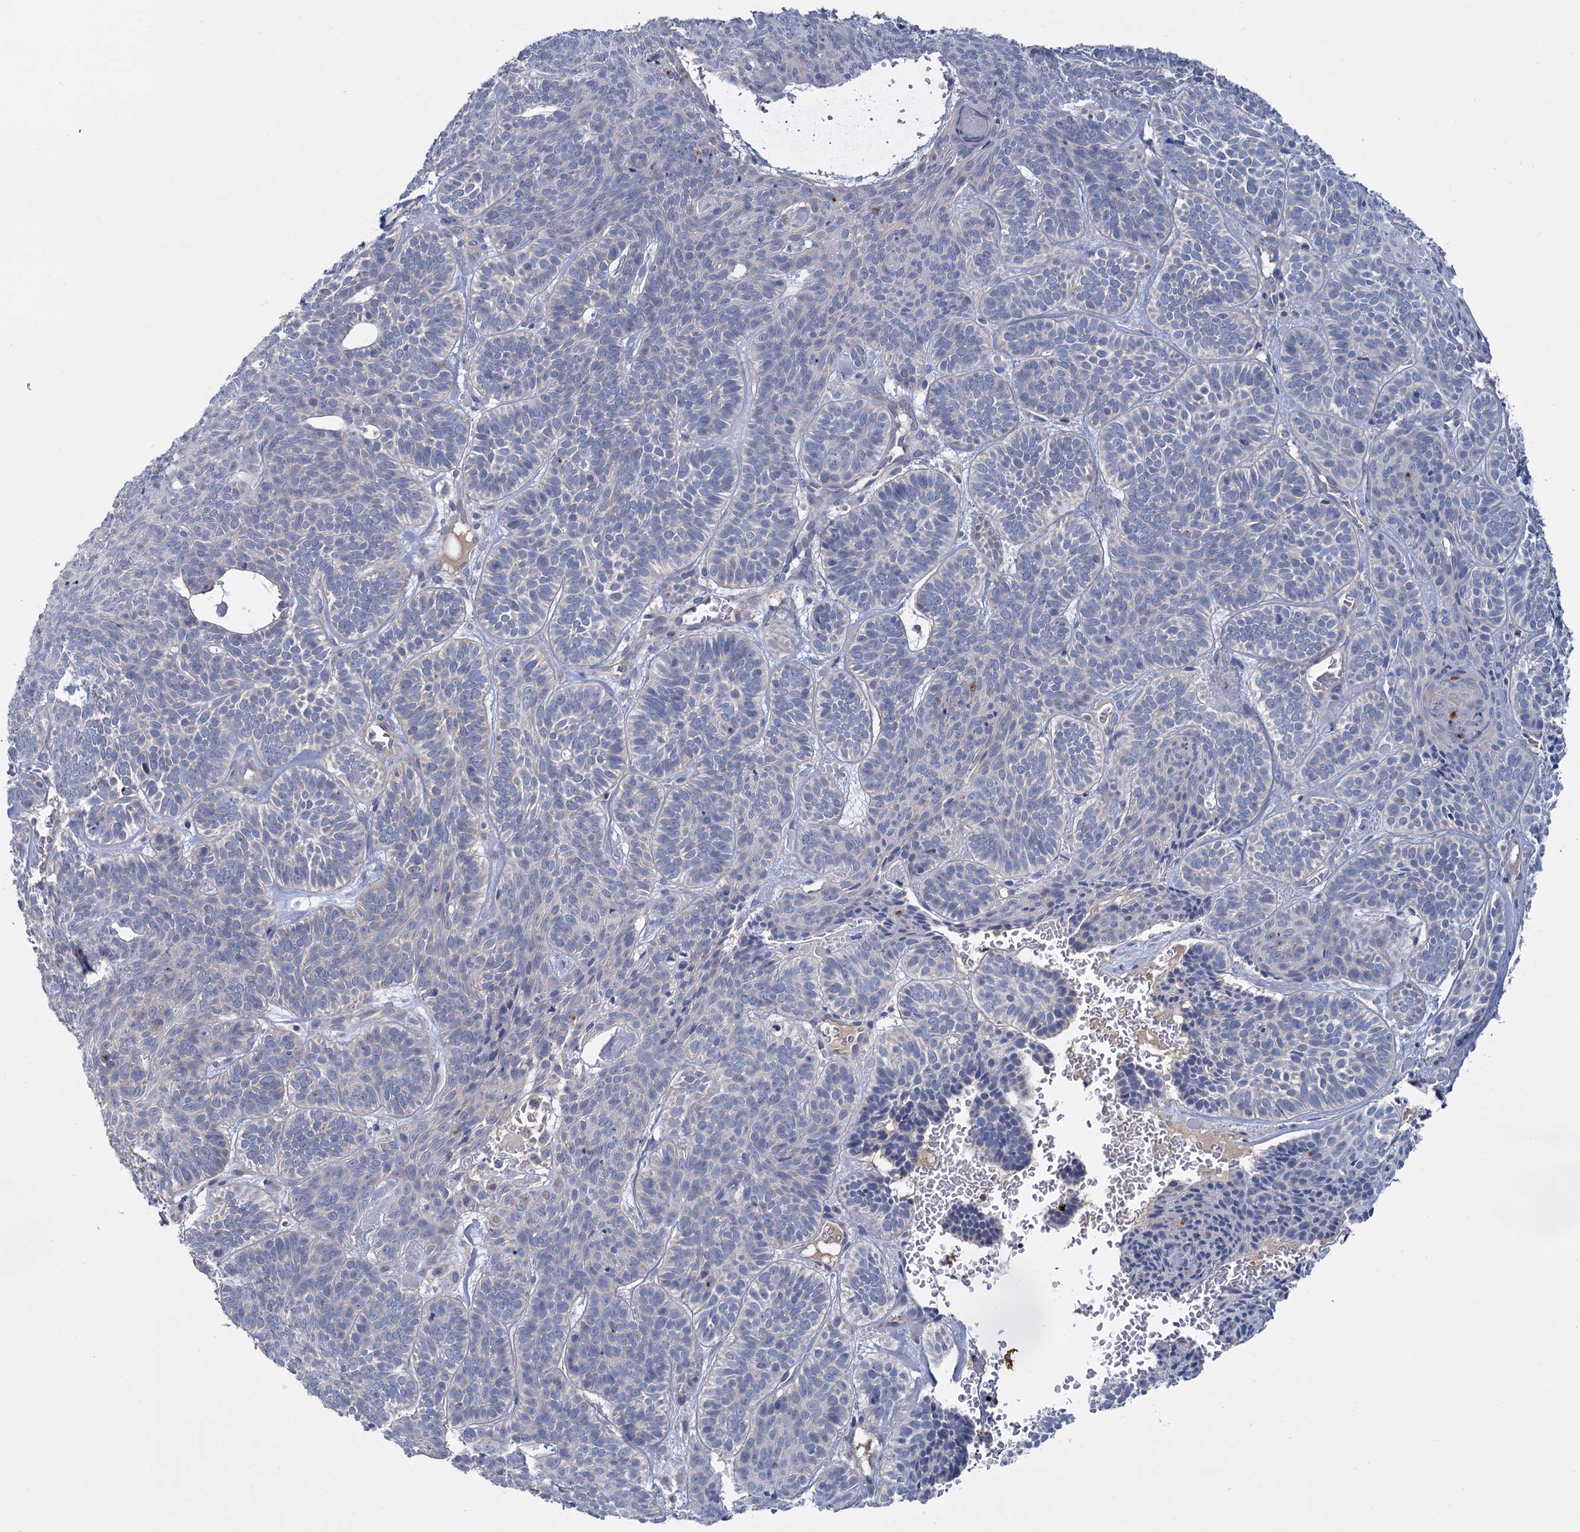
{"staining": {"intensity": "negative", "quantity": "none", "location": "none"}, "tissue": "skin cancer", "cell_type": "Tumor cells", "image_type": "cancer", "snomed": [{"axis": "morphology", "description": "Basal cell carcinoma"}, {"axis": "topography", "description": "Skin"}], "caption": "High power microscopy photomicrograph of an immunohistochemistry histopathology image of skin cancer, revealing no significant positivity in tumor cells.", "gene": "ACSM3", "patient": {"sex": "male", "age": 85}}